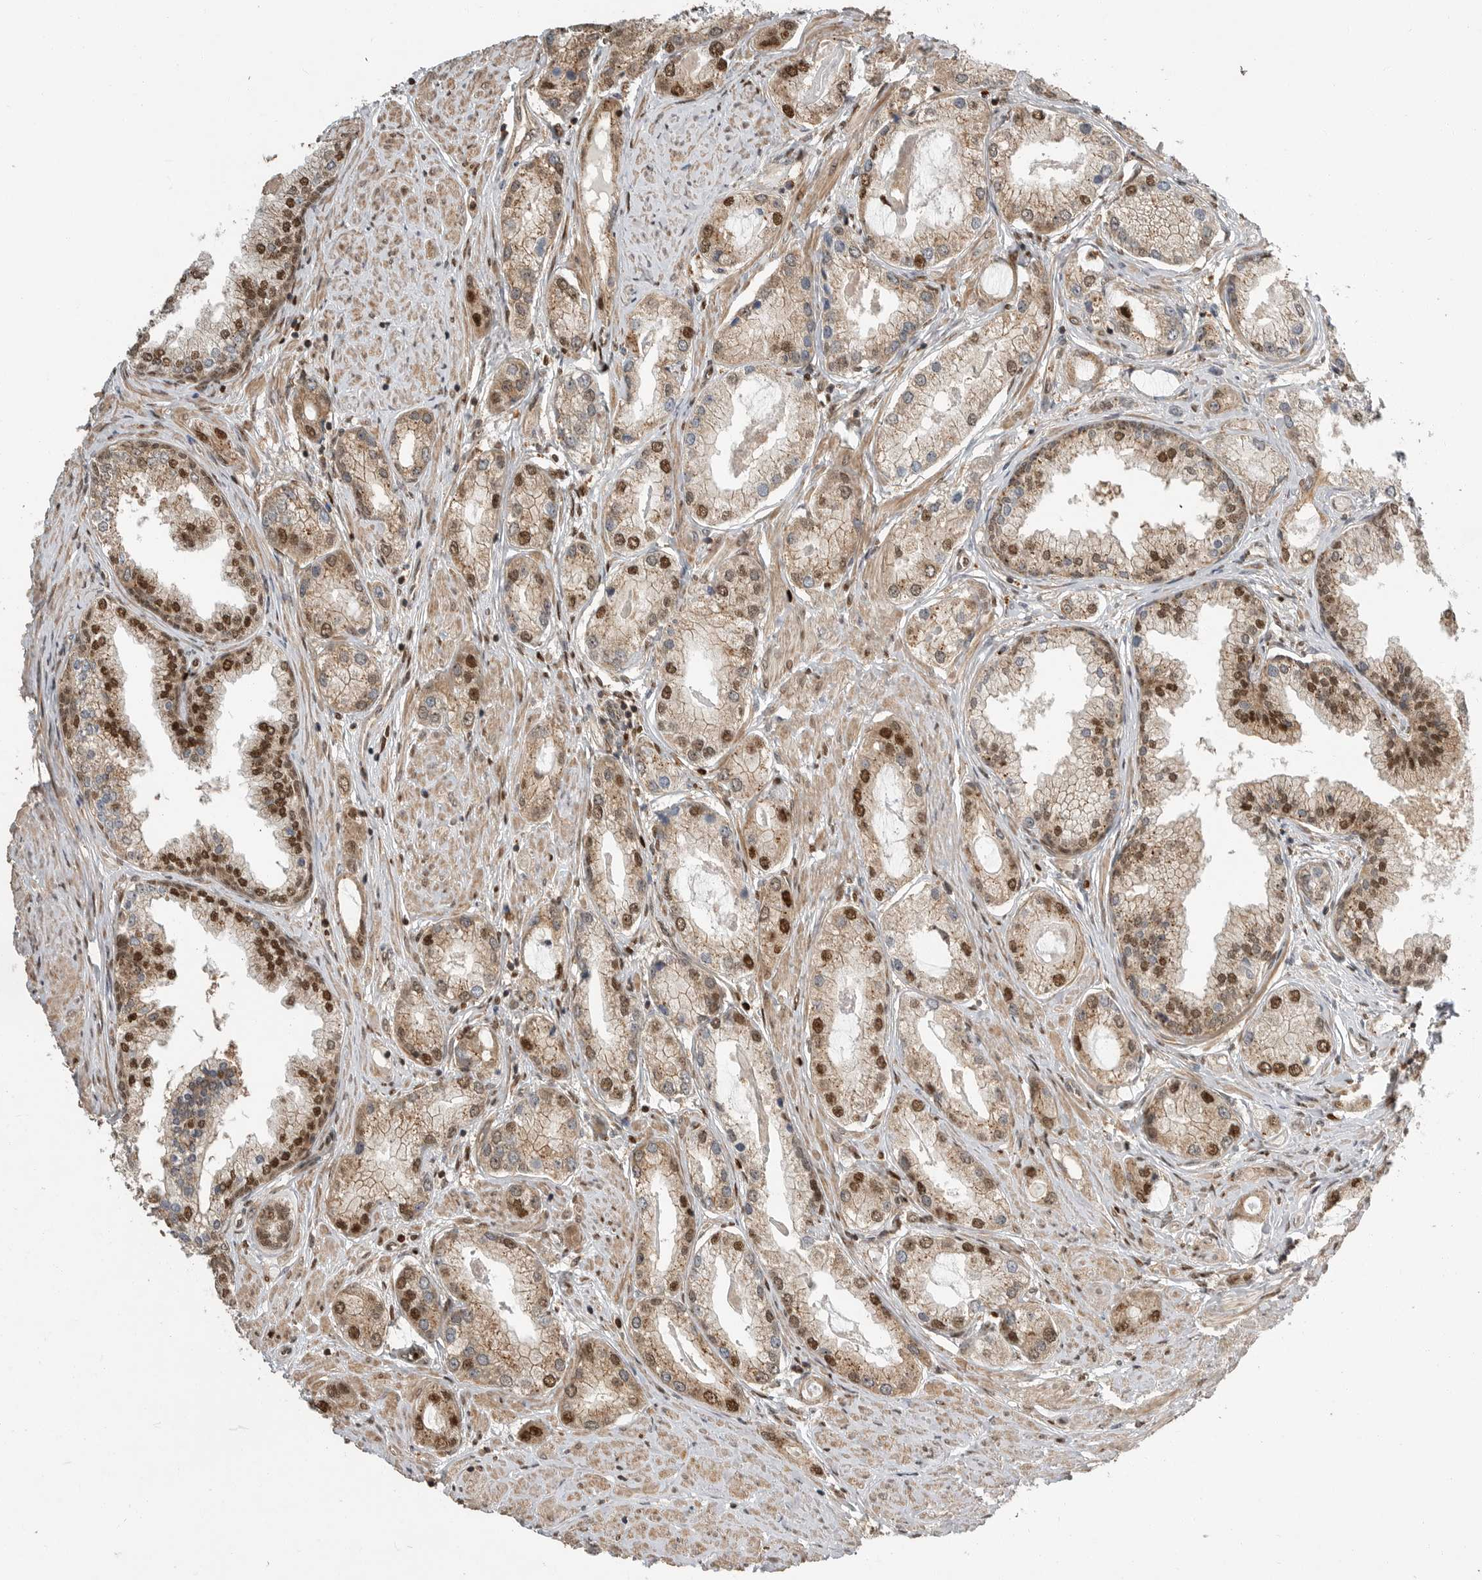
{"staining": {"intensity": "moderate", "quantity": ">75%", "location": "cytoplasmic/membranous,nuclear"}, "tissue": "prostate cancer", "cell_type": "Tumor cells", "image_type": "cancer", "snomed": [{"axis": "morphology", "description": "Adenocarcinoma, Low grade"}, {"axis": "topography", "description": "Prostate"}], "caption": "Immunohistochemical staining of prostate cancer (low-grade adenocarcinoma) reveals medium levels of moderate cytoplasmic/membranous and nuclear positivity in approximately >75% of tumor cells. Nuclei are stained in blue.", "gene": "STRAP", "patient": {"sex": "male", "age": 62}}